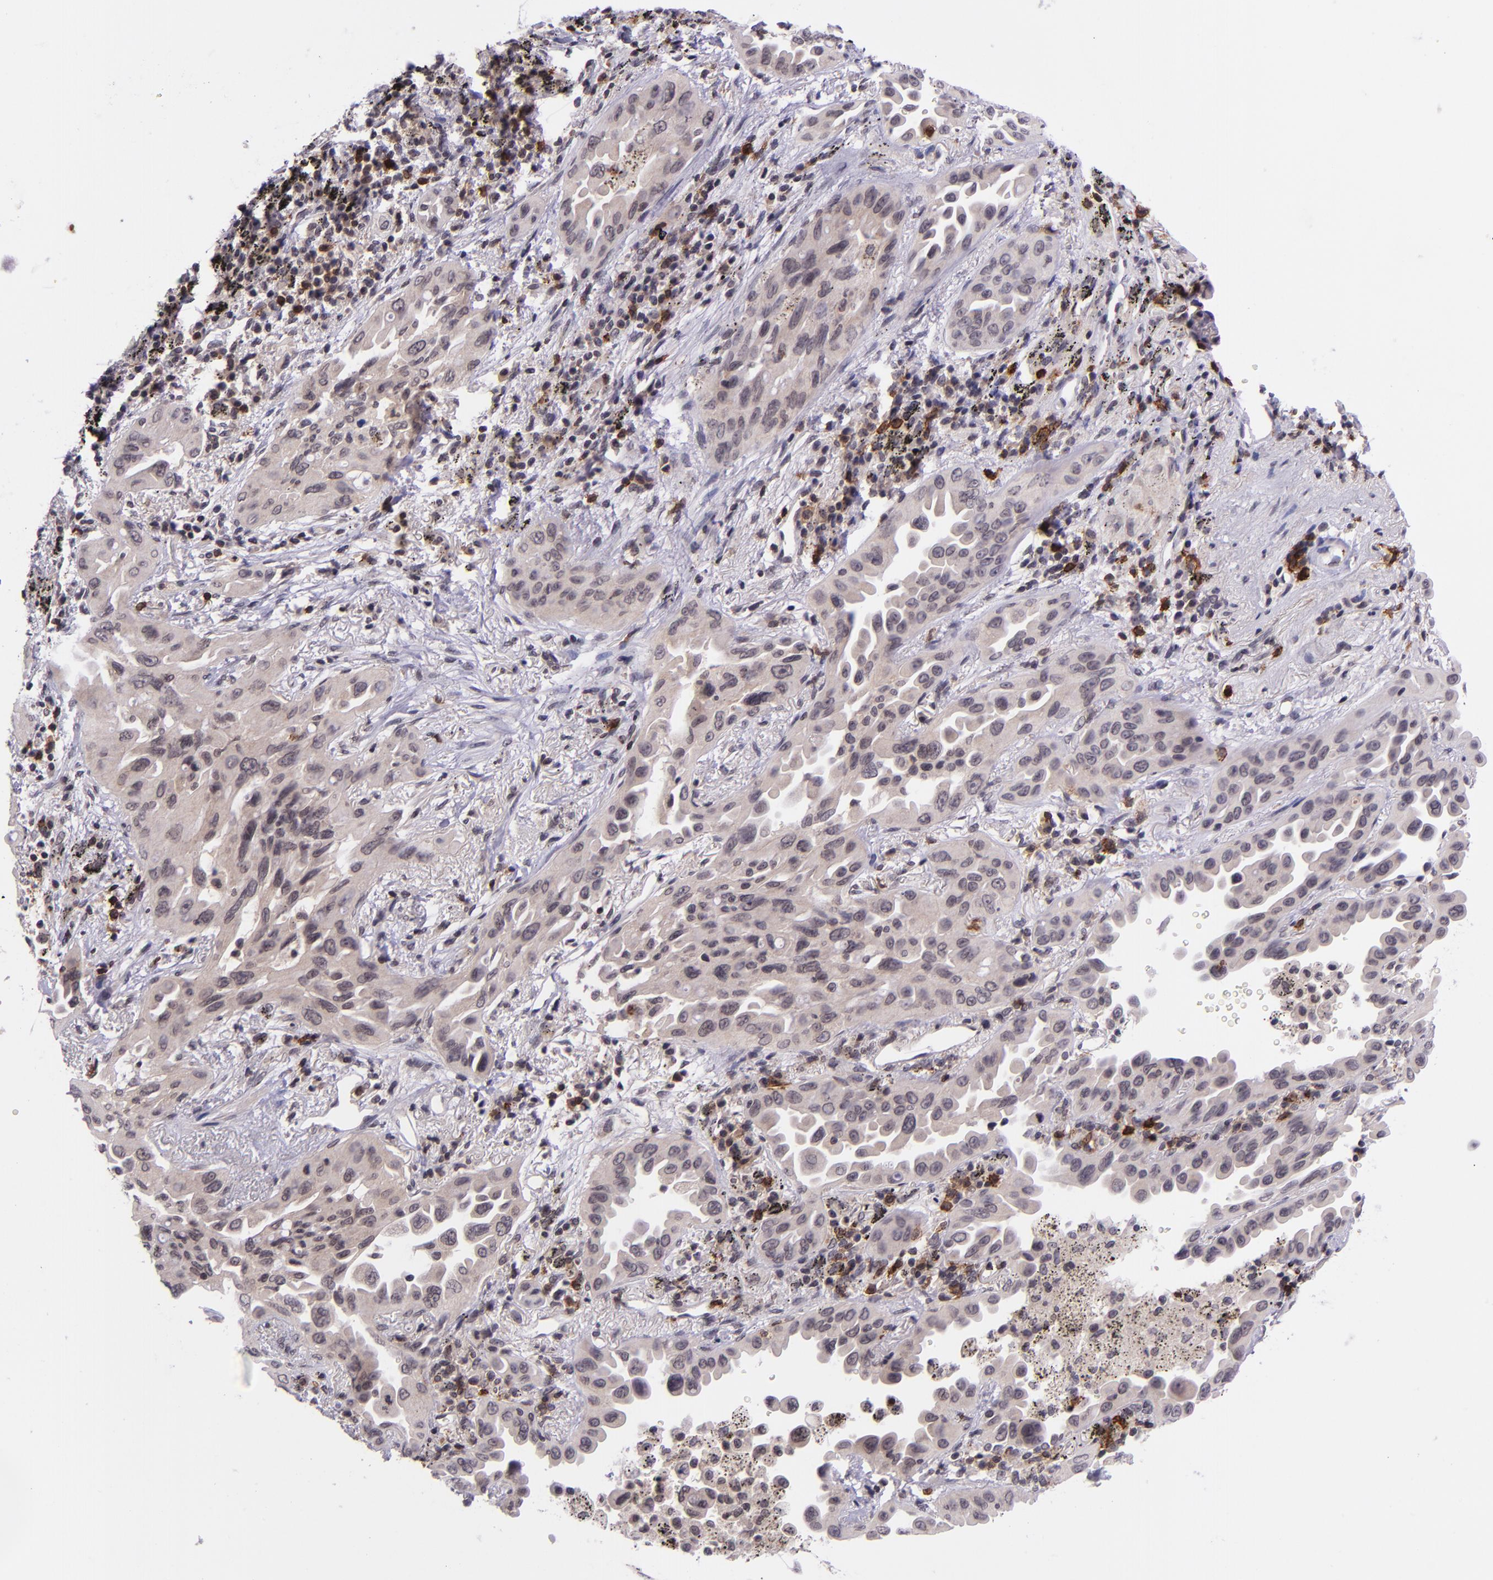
{"staining": {"intensity": "negative", "quantity": "none", "location": "none"}, "tissue": "lung cancer", "cell_type": "Tumor cells", "image_type": "cancer", "snomed": [{"axis": "morphology", "description": "Adenocarcinoma, NOS"}, {"axis": "topography", "description": "Lung"}], "caption": "Adenocarcinoma (lung) stained for a protein using immunohistochemistry displays no staining tumor cells.", "gene": "SELL", "patient": {"sex": "male", "age": 68}}